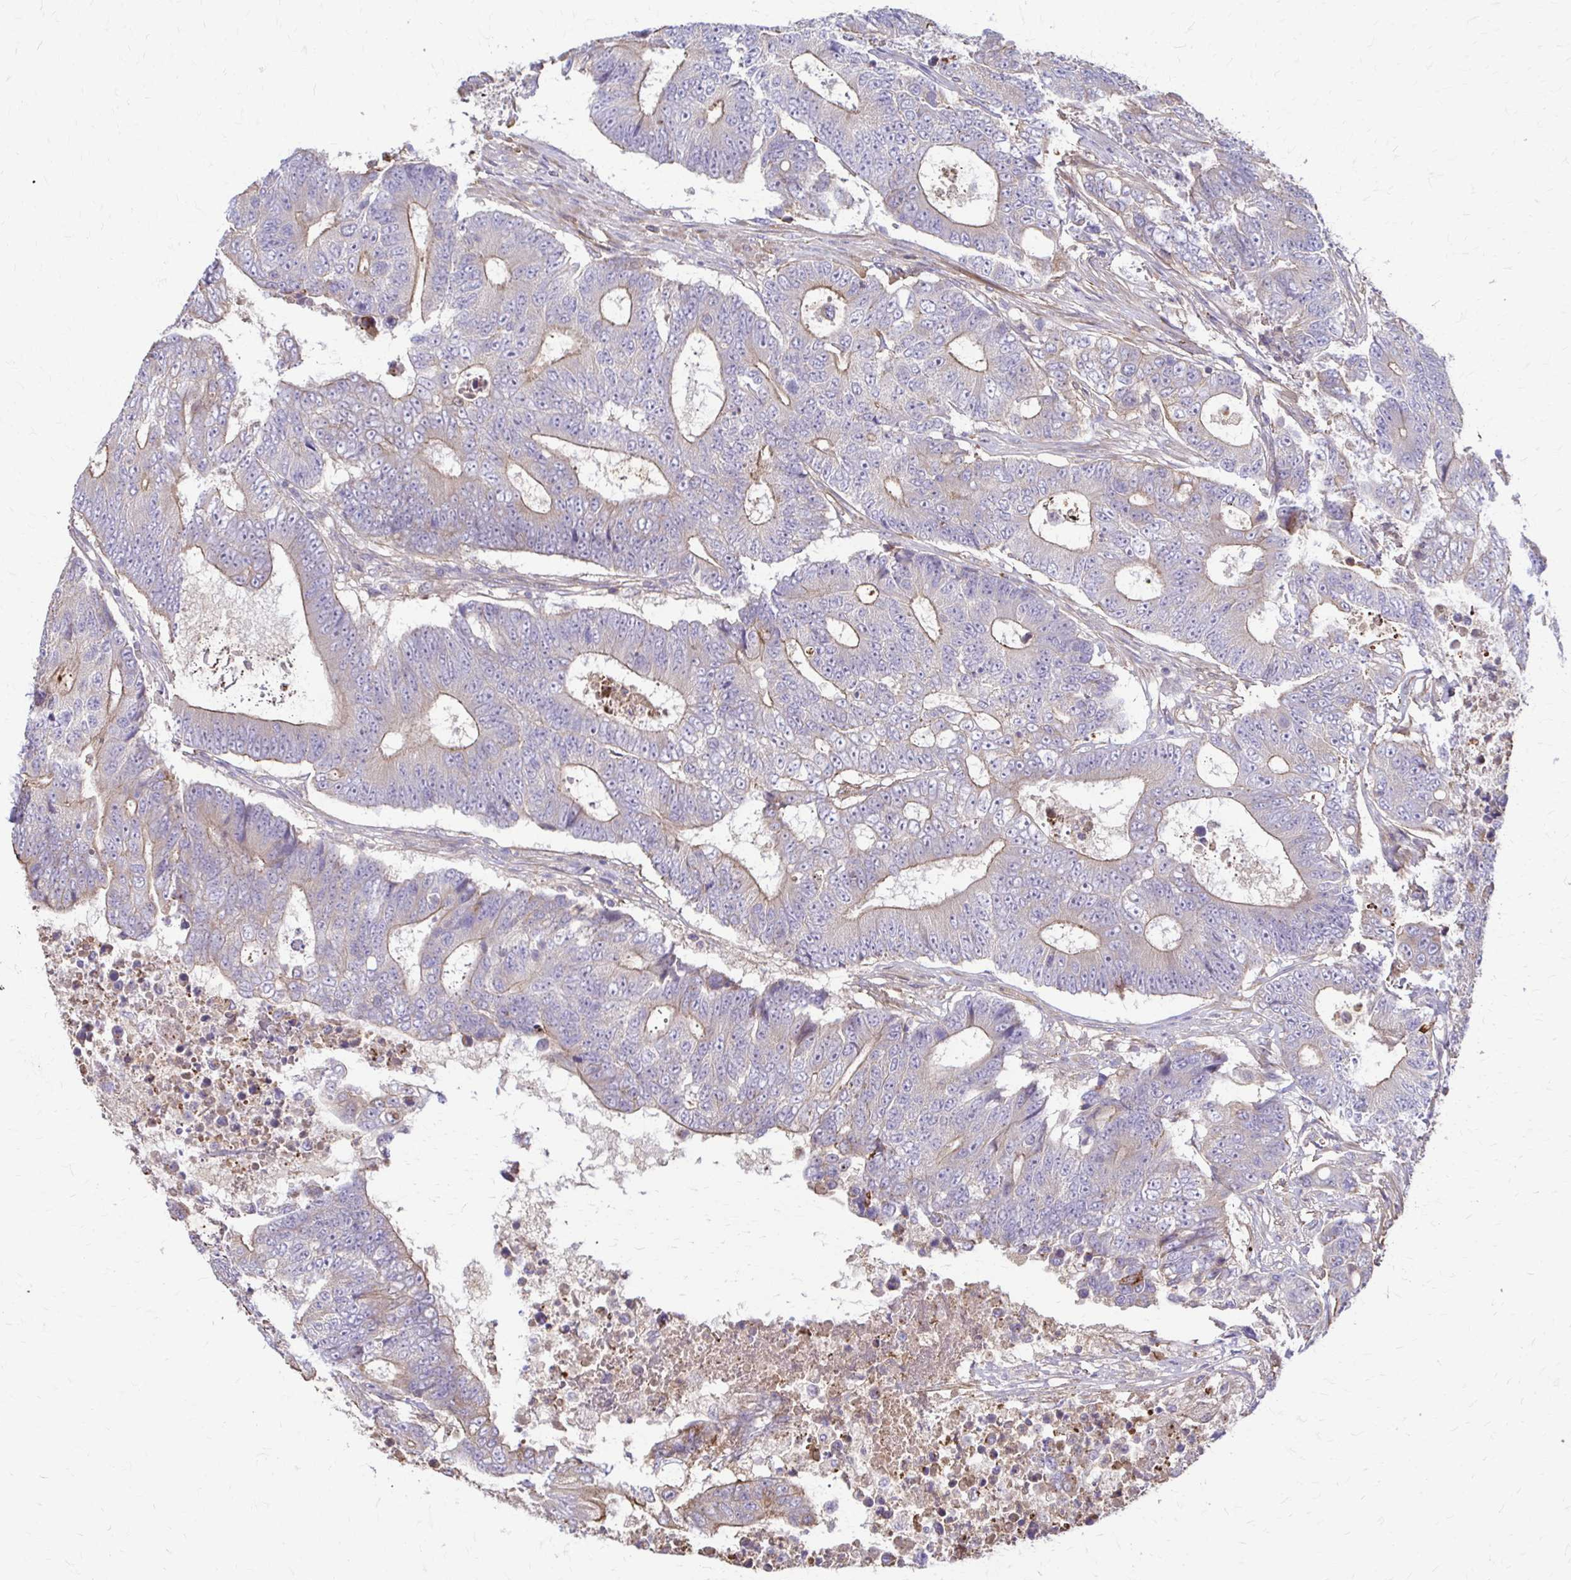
{"staining": {"intensity": "weak", "quantity": "25%-75%", "location": "cytoplasmic/membranous"}, "tissue": "colorectal cancer", "cell_type": "Tumor cells", "image_type": "cancer", "snomed": [{"axis": "morphology", "description": "Adenocarcinoma, NOS"}, {"axis": "topography", "description": "Colon"}], "caption": "Colorectal cancer (adenocarcinoma) stained with IHC displays weak cytoplasmic/membranous expression in about 25%-75% of tumor cells. Using DAB (3,3'-diaminobenzidine) (brown) and hematoxylin (blue) stains, captured at high magnification using brightfield microscopy.", "gene": "DSP", "patient": {"sex": "female", "age": 48}}